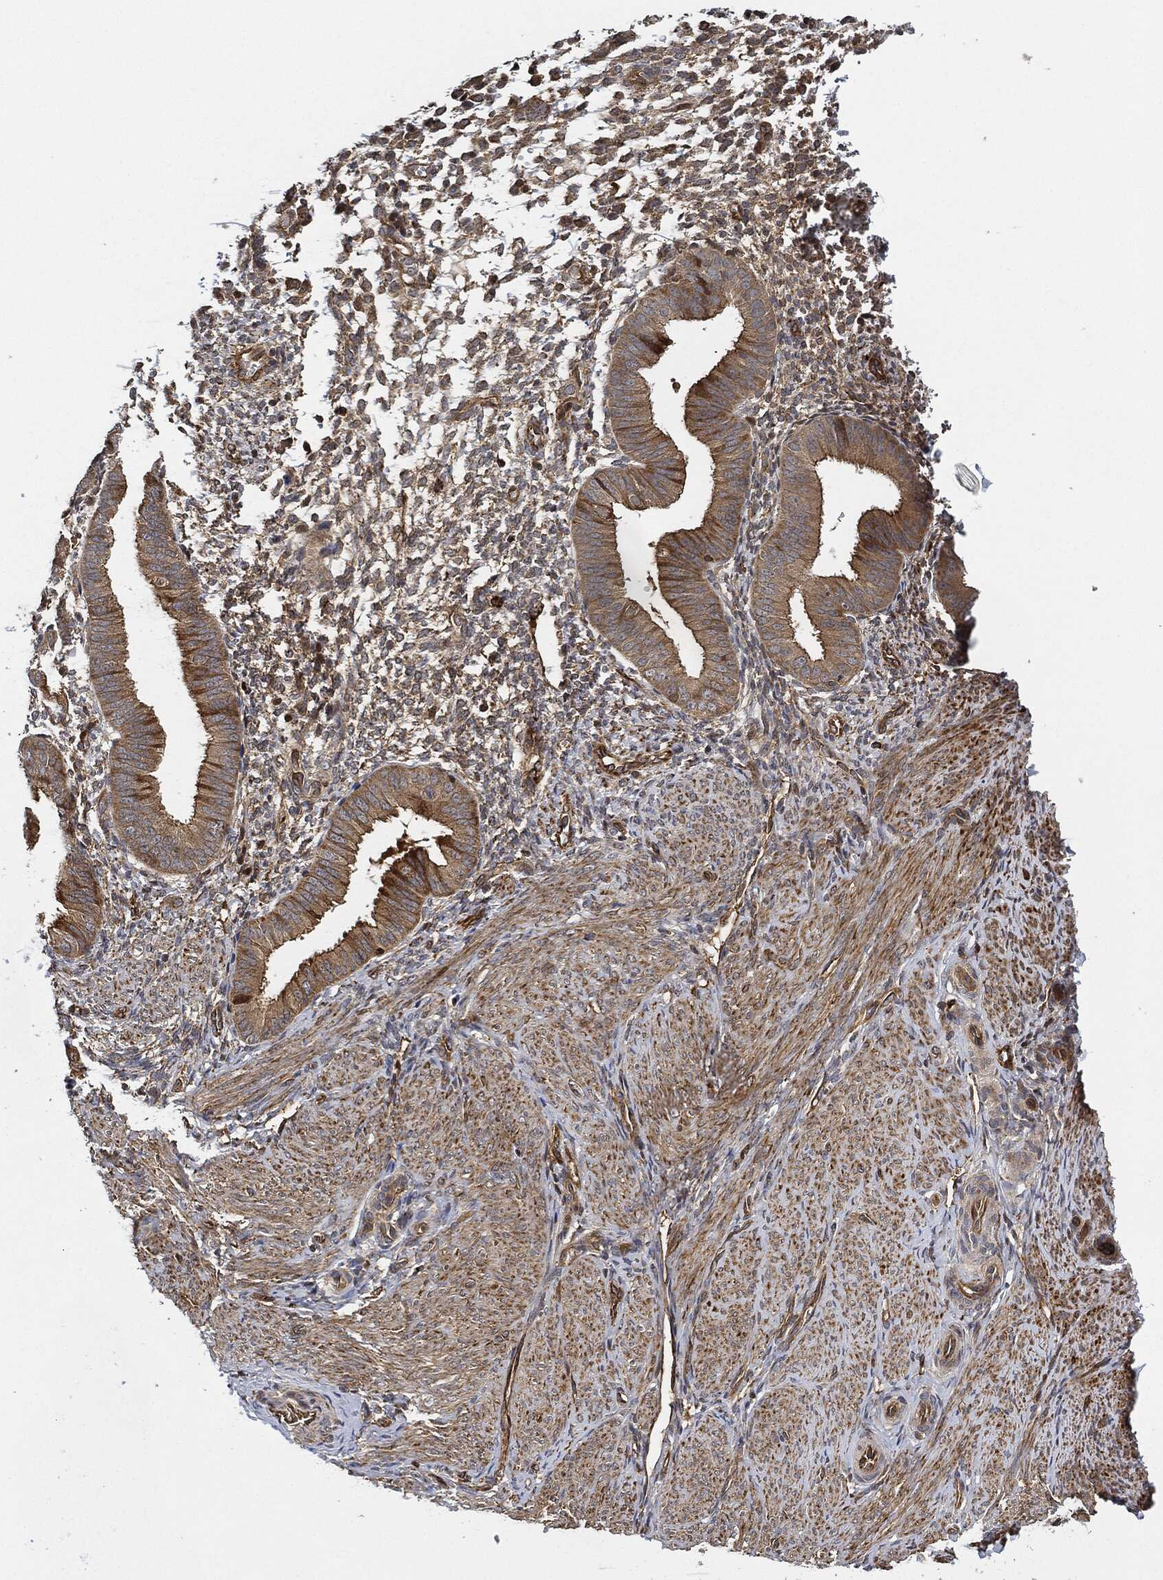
{"staining": {"intensity": "moderate", "quantity": "<25%", "location": "cytoplasmic/membranous"}, "tissue": "endometrium", "cell_type": "Cells in endometrial stroma", "image_type": "normal", "snomed": [{"axis": "morphology", "description": "Normal tissue, NOS"}, {"axis": "topography", "description": "Endometrium"}], "caption": "Normal endometrium displays moderate cytoplasmic/membranous positivity in about <25% of cells in endometrial stroma, visualized by immunohistochemistry. Using DAB (brown) and hematoxylin (blue) stains, captured at high magnification using brightfield microscopy.", "gene": "MAP3K3", "patient": {"sex": "female", "age": 47}}